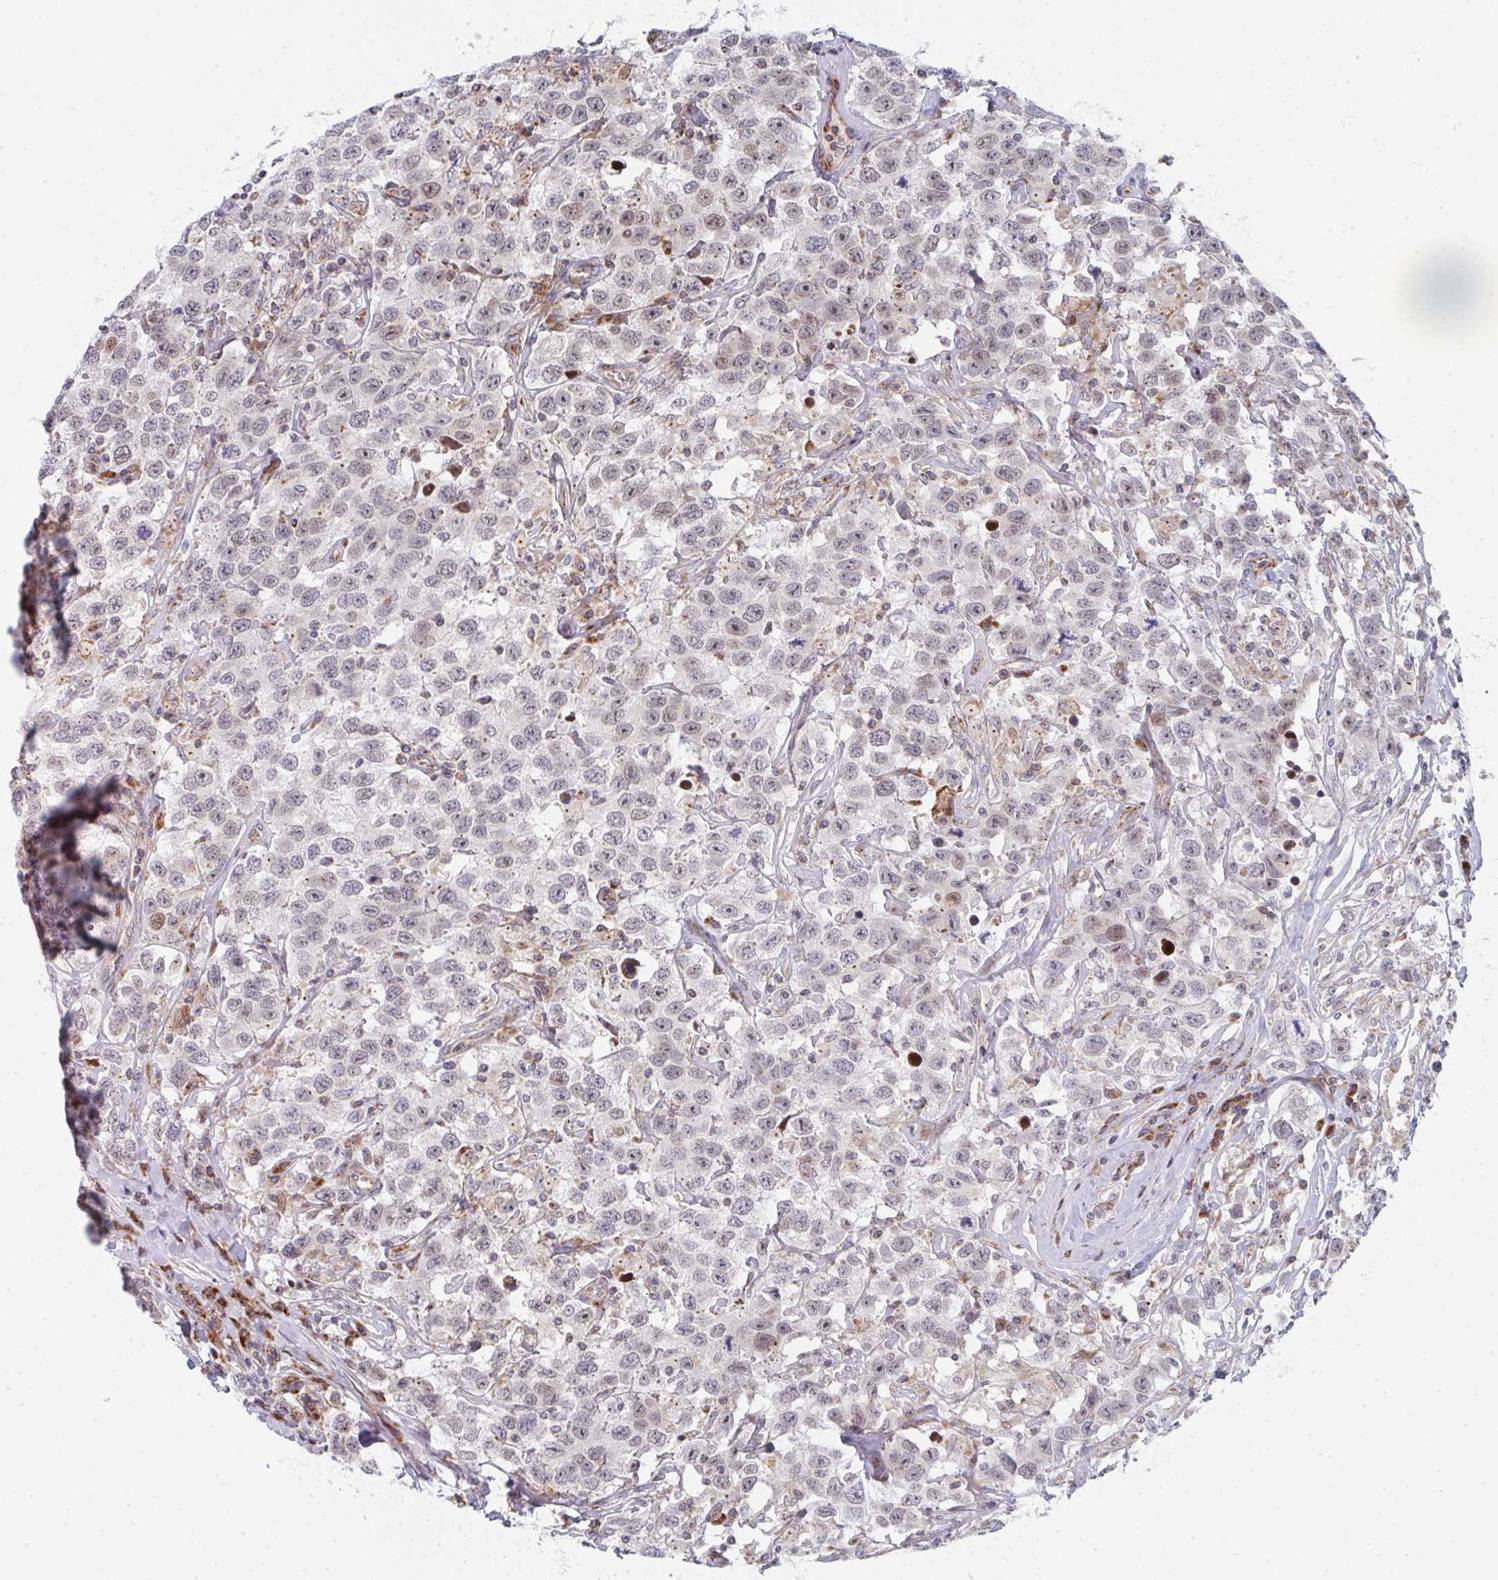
{"staining": {"intensity": "weak", "quantity": "<25%", "location": "nuclear"}, "tissue": "testis cancer", "cell_type": "Tumor cells", "image_type": "cancer", "snomed": [{"axis": "morphology", "description": "Seminoma, NOS"}, {"axis": "topography", "description": "Testis"}], "caption": "Human testis seminoma stained for a protein using immunohistochemistry (IHC) exhibits no expression in tumor cells.", "gene": "PRKCH", "patient": {"sex": "male", "age": 41}}